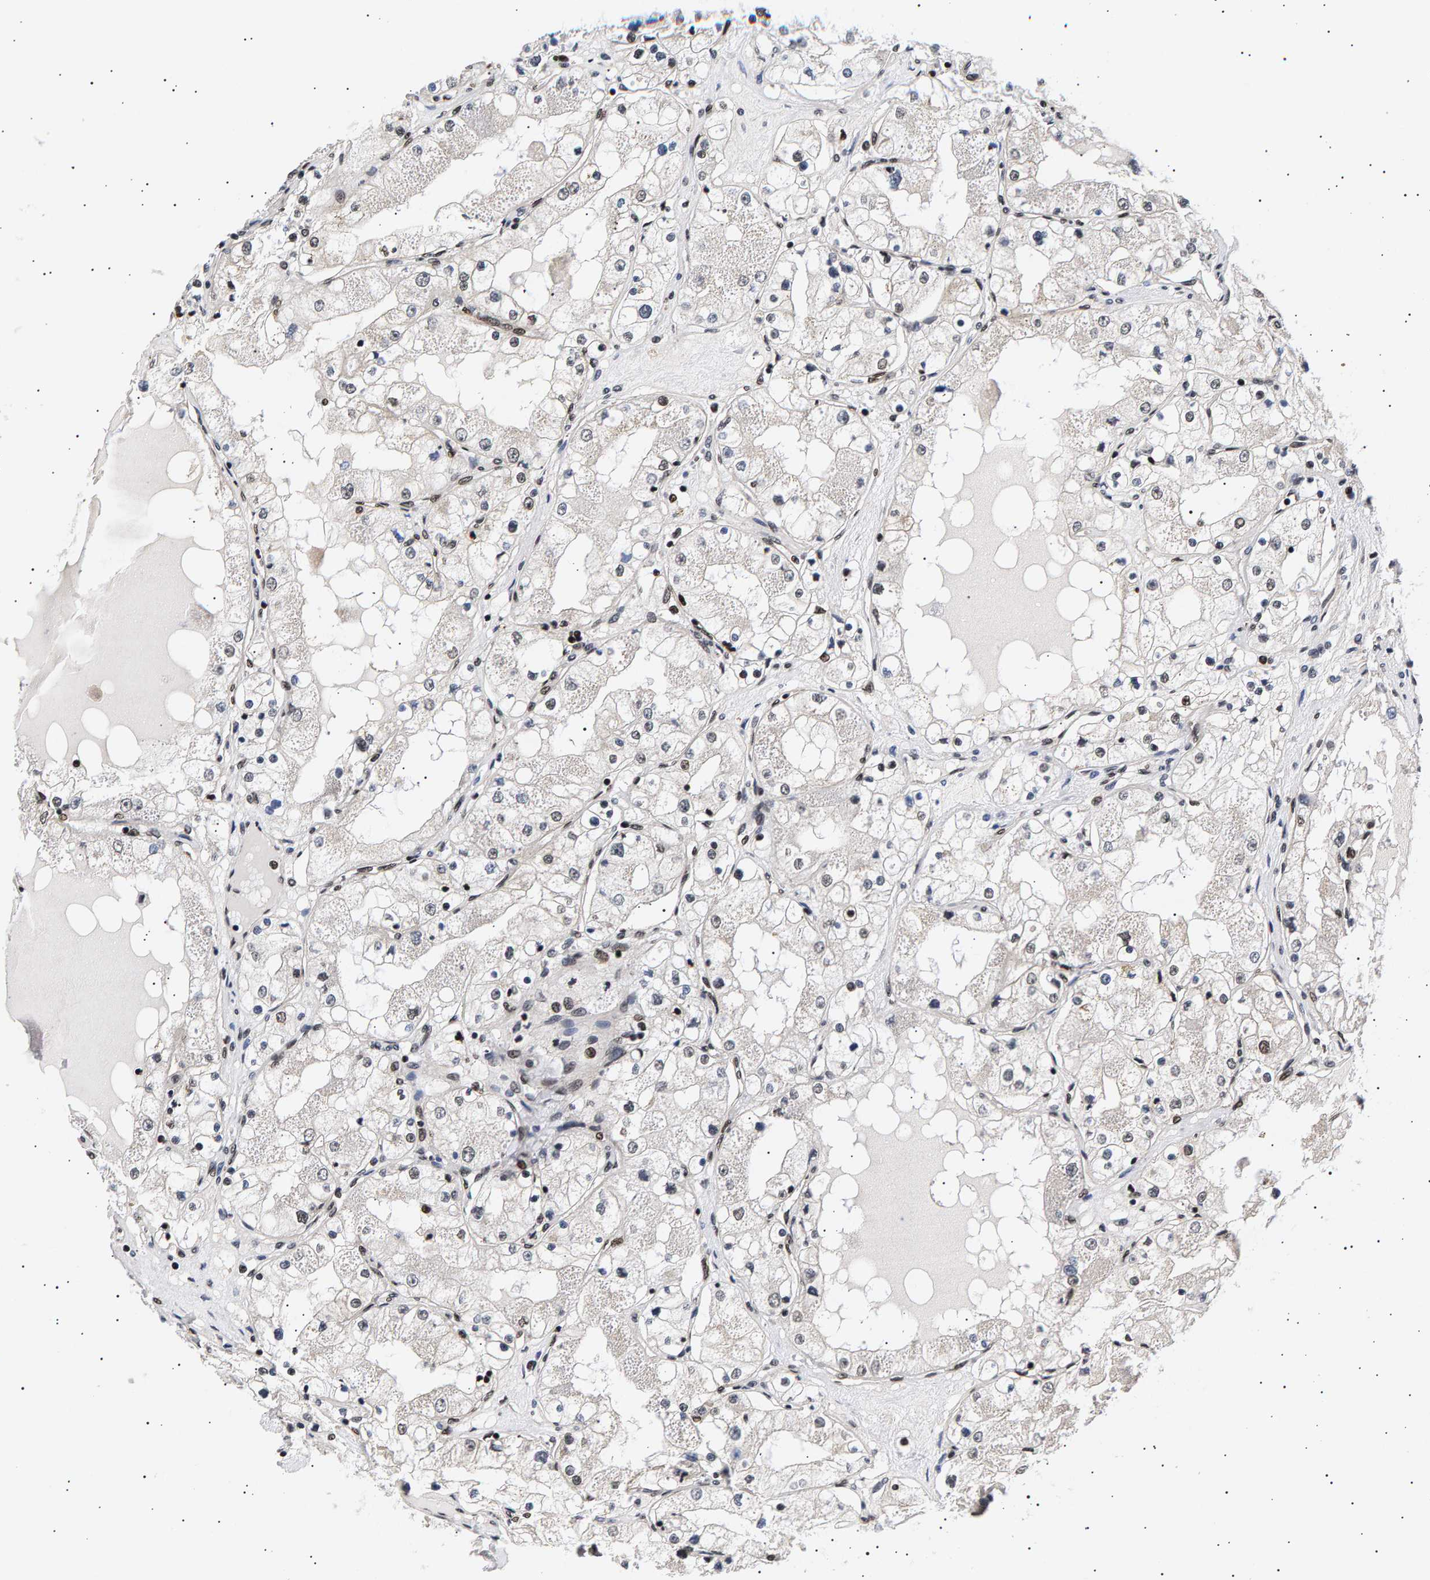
{"staining": {"intensity": "weak", "quantity": "<25%", "location": "nuclear"}, "tissue": "renal cancer", "cell_type": "Tumor cells", "image_type": "cancer", "snomed": [{"axis": "morphology", "description": "Adenocarcinoma, NOS"}, {"axis": "topography", "description": "Kidney"}], "caption": "This is an immunohistochemistry (IHC) photomicrograph of renal cancer (adenocarcinoma). There is no positivity in tumor cells.", "gene": "ANKRD40", "patient": {"sex": "male", "age": 68}}